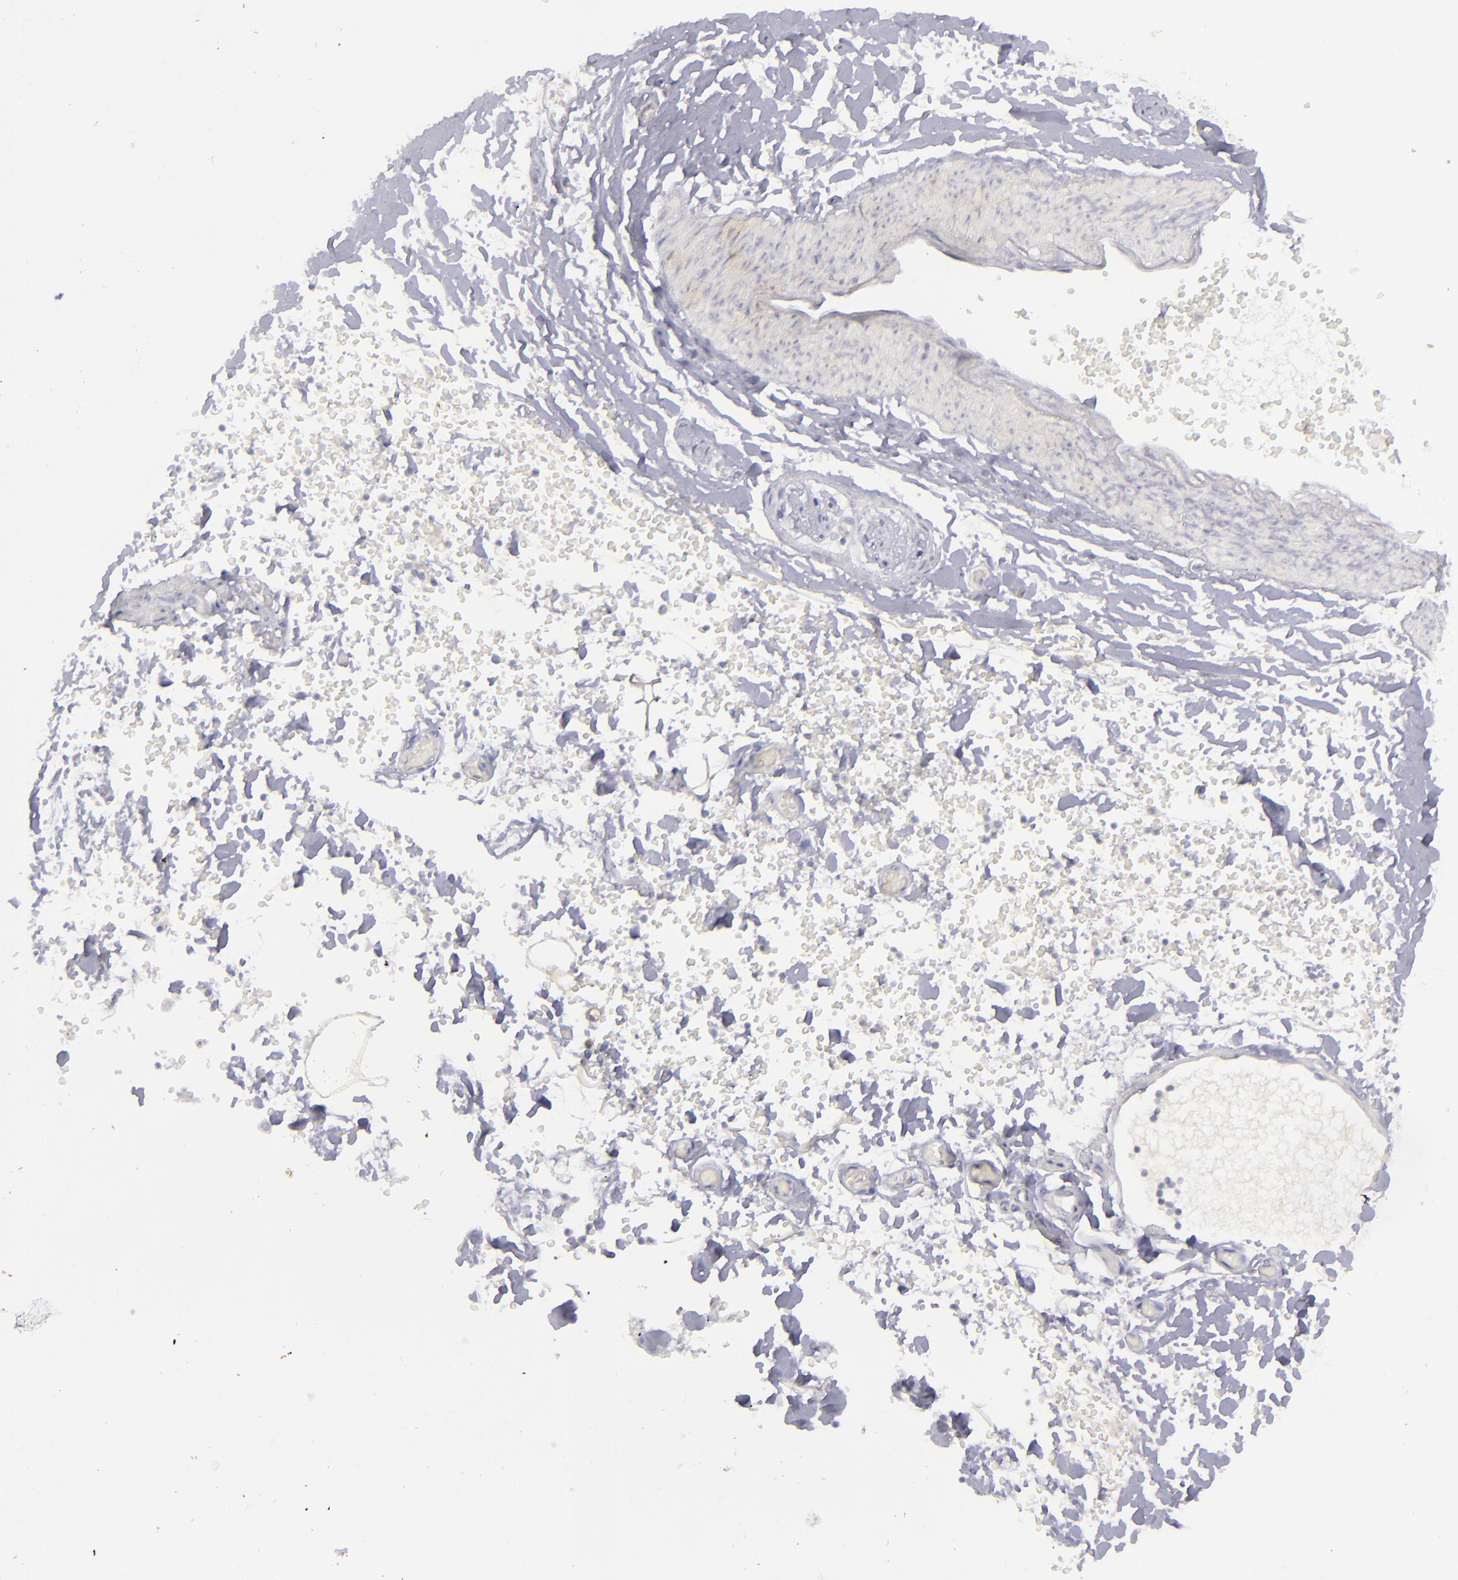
{"staining": {"intensity": "negative", "quantity": "none", "location": "none"}, "tissue": "adipose tissue", "cell_type": "Adipocytes", "image_type": "normal", "snomed": [{"axis": "morphology", "description": "Normal tissue, NOS"}, {"axis": "topography", "description": "Bronchus"}, {"axis": "topography", "description": "Lung"}], "caption": "Adipocytes show no significant staining in normal adipose tissue. (Stains: DAB (3,3'-diaminobenzidine) immunohistochemistry (IHC) with hematoxylin counter stain, Microscopy: brightfield microscopy at high magnification).", "gene": "EVPL", "patient": {"sex": "female", "age": 56}}